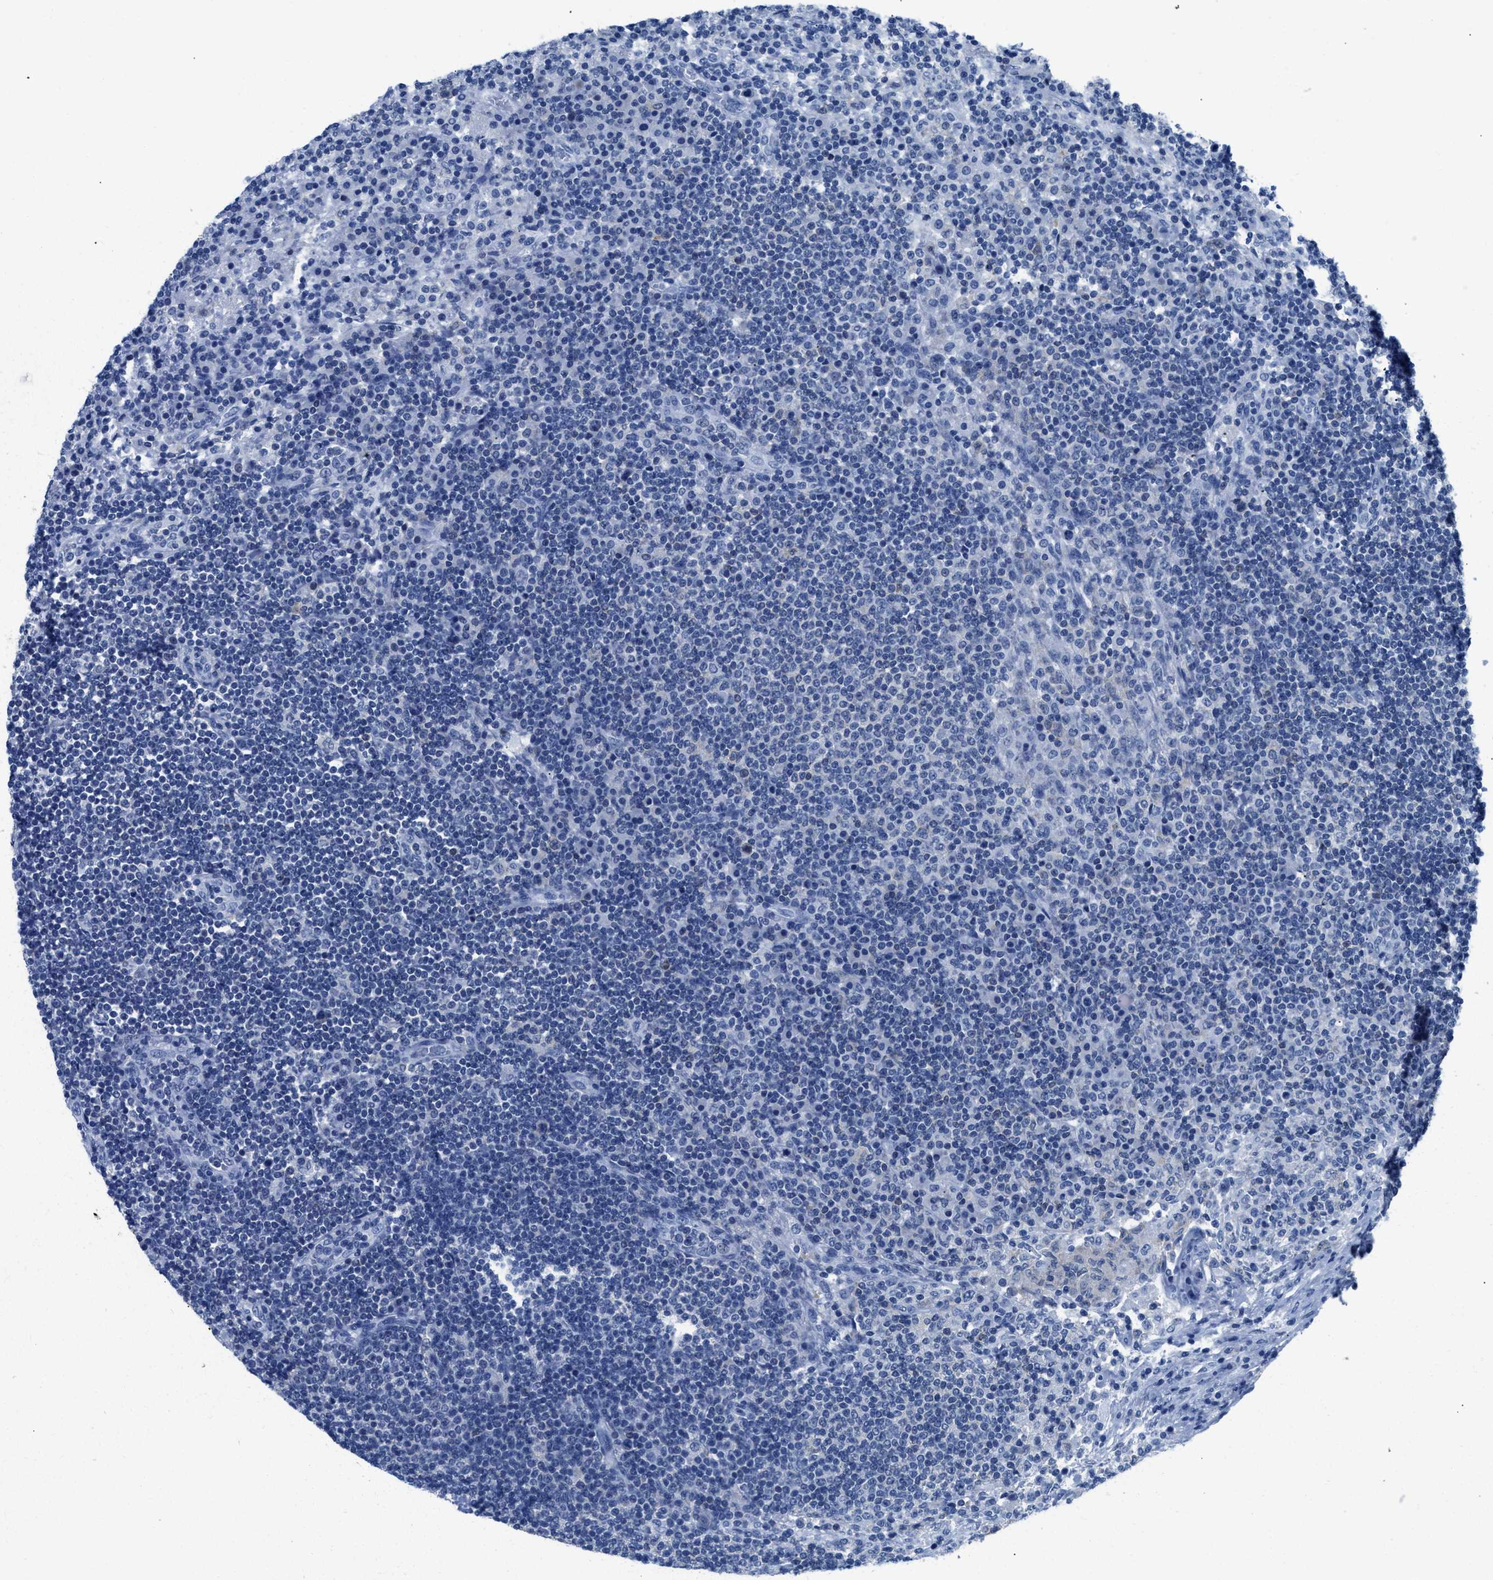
{"staining": {"intensity": "negative", "quantity": "none", "location": "none"}, "tissue": "lymph node", "cell_type": "Germinal center cells", "image_type": "normal", "snomed": [{"axis": "morphology", "description": "Normal tissue, NOS"}, {"axis": "topography", "description": "Lymph node"}], "caption": "DAB immunohistochemical staining of benign lymph node reveals no significant expression in germinal center cells. (Stains: DAB immunohistochemistry (IHC) with hematoxylin counter stain, Microscopy: brightfield microscopy at high magnification).", "gene": "NFATC2", "patient": {"sex": "female", "age": 53}}